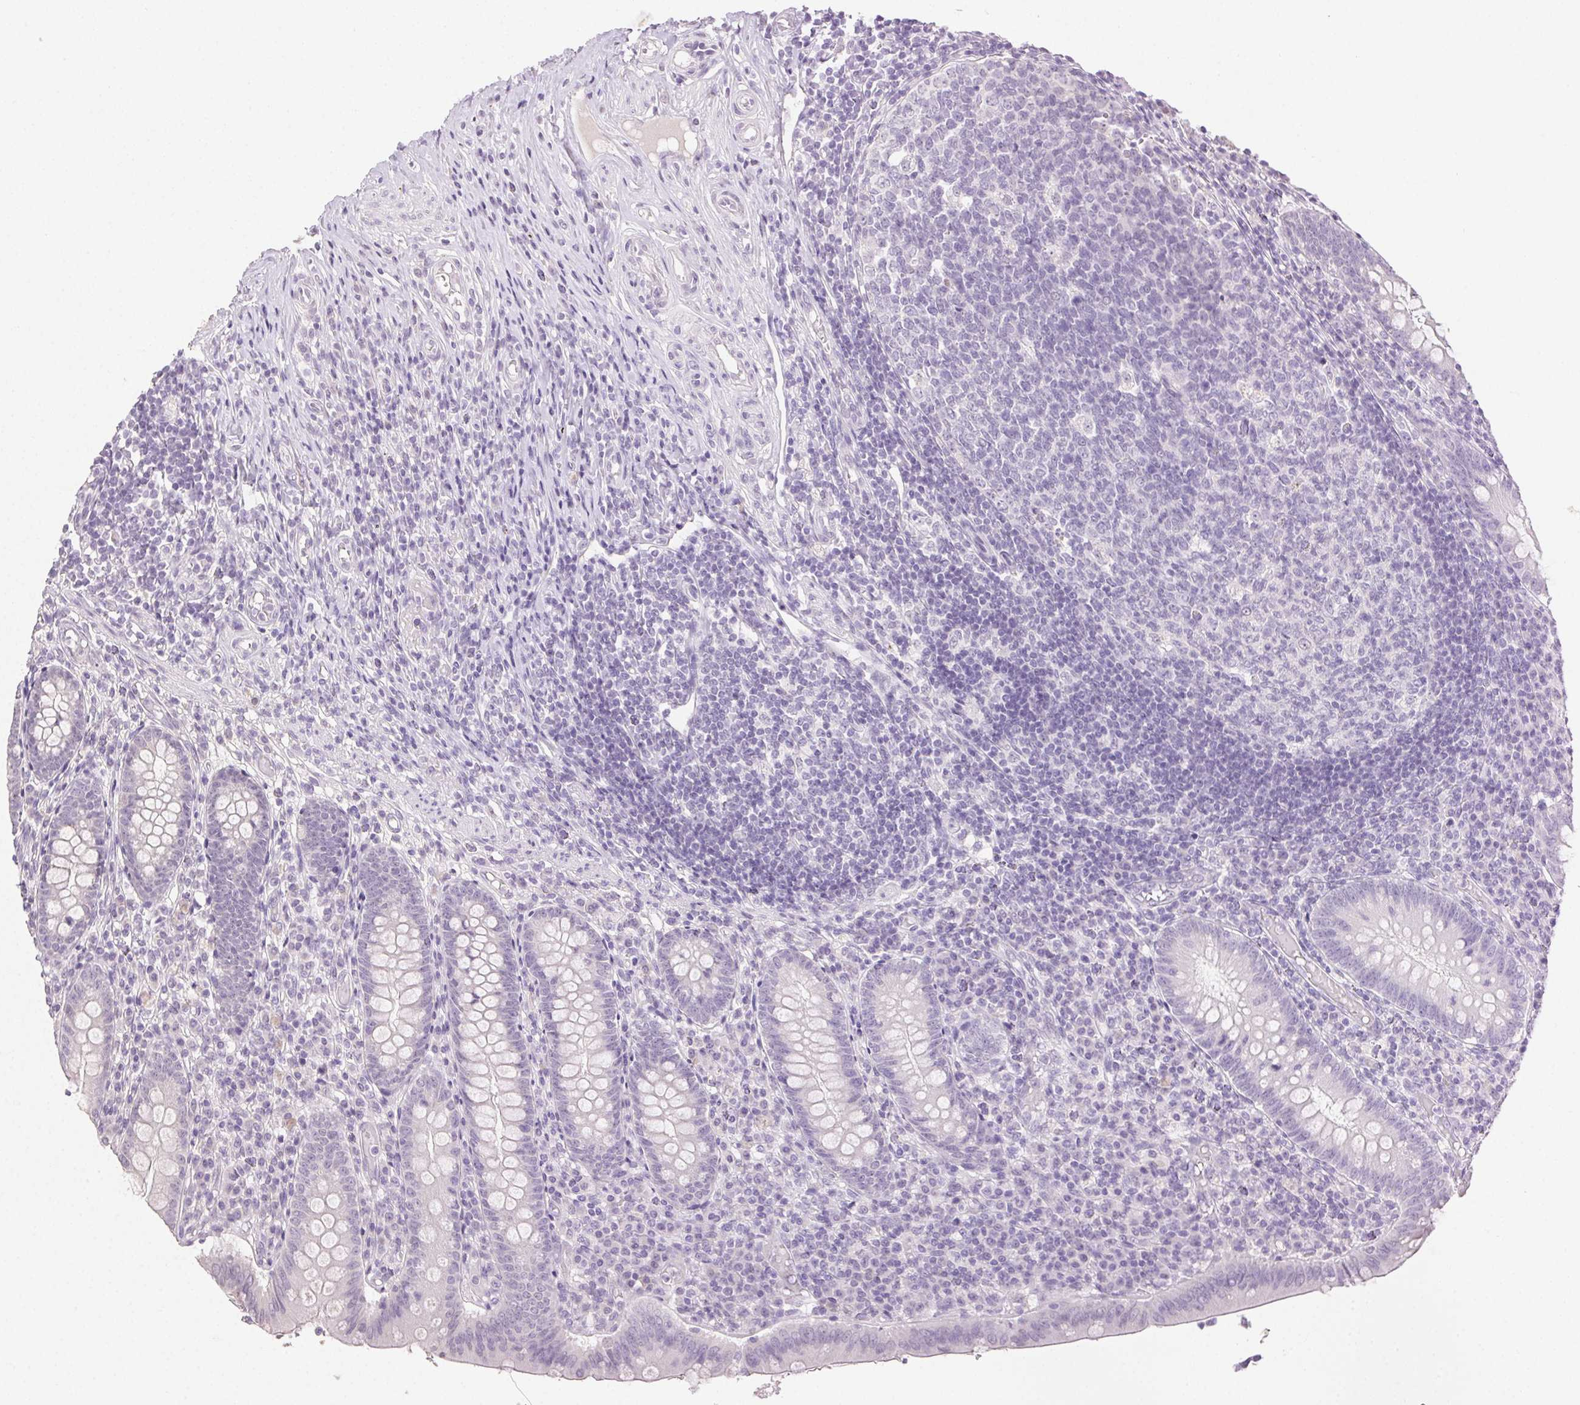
{"staining": {"intensity": "negative", "quantity": "none", "location": "none"}, "tissue": "appendix", "cell_type": "Glandular cells", "image_type": "normal", "snomed": [{"axis": "morphology", "description": "Normal tissue, NOS"}, {"axis": "topography", "description": "Appendix"}], "caption": "This is a micrograph of immunohistochemistry staining of unremarkable appendix, which shows no expression in glandular cells.", "gene": "CLDN10", "patient": {"sex": "male", "age": 18}}